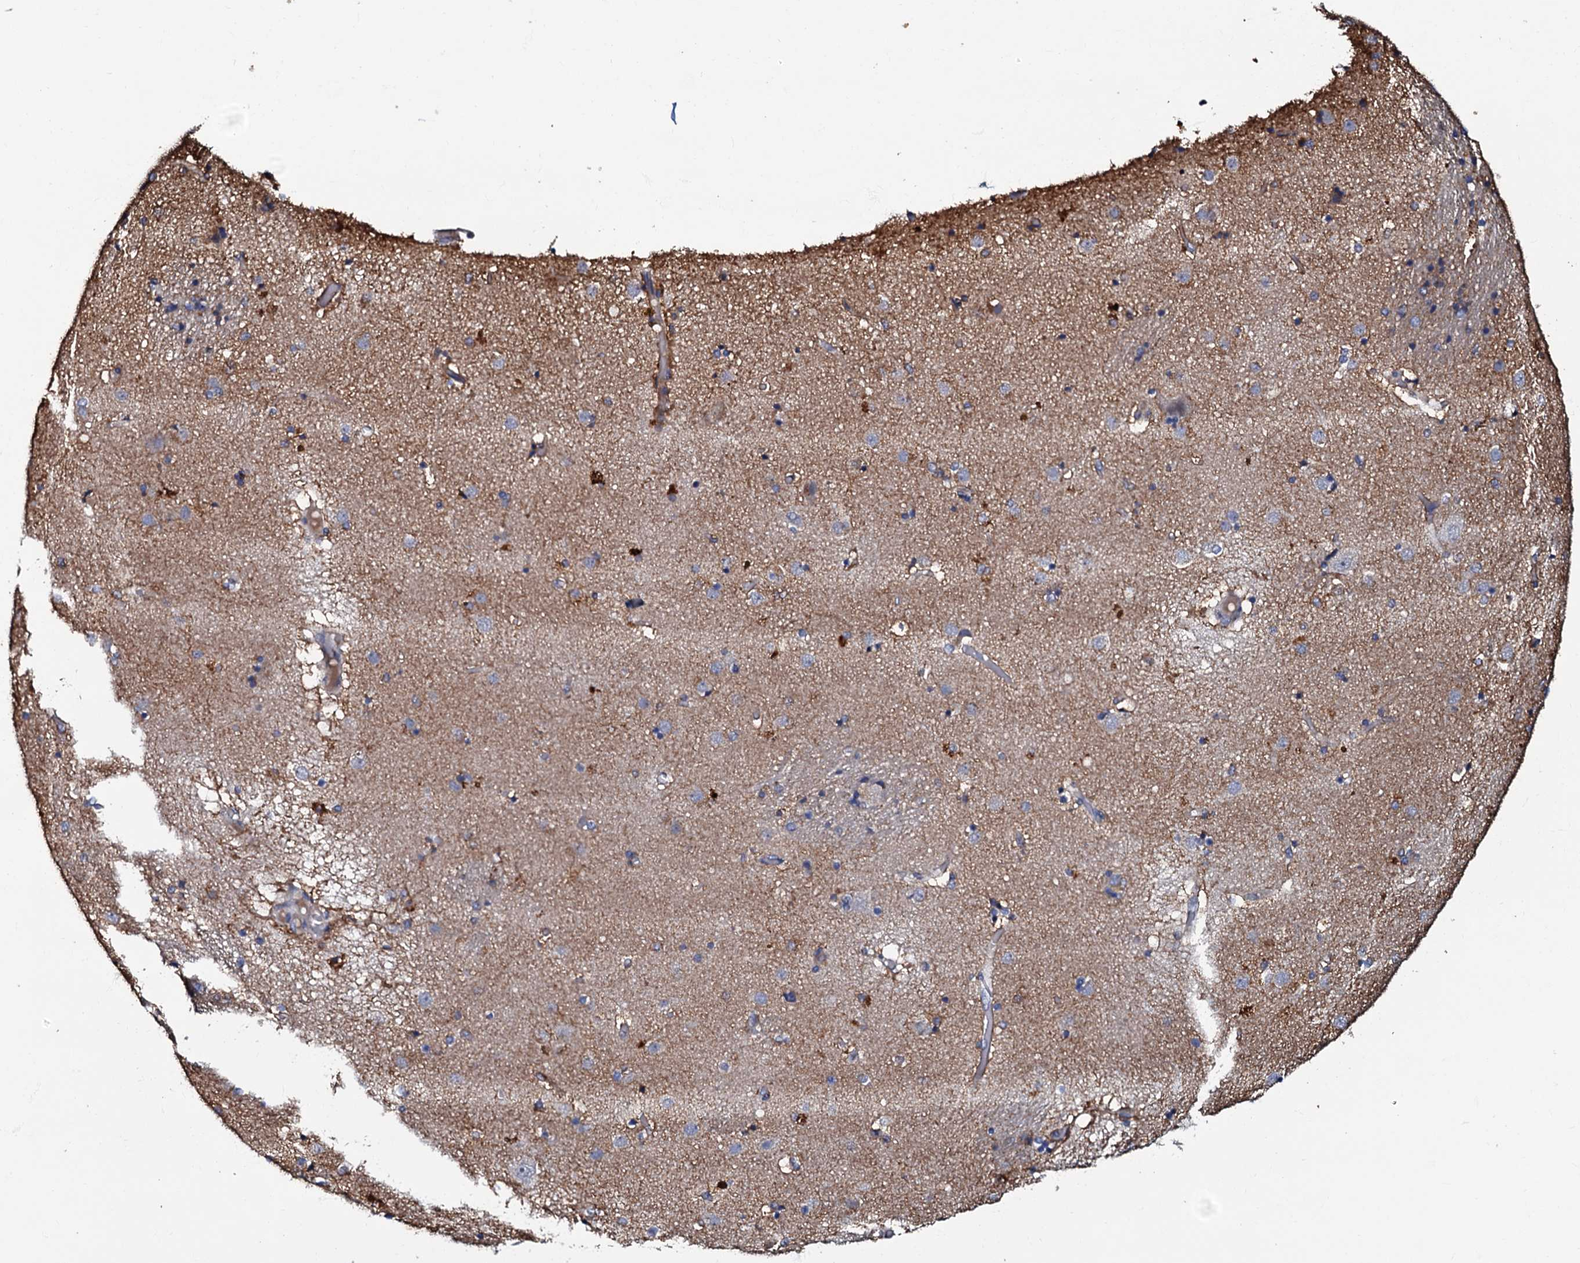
{"staining": {"intensity": "negative", "quantity": "none", "location": "none"}, "tissue": "caudate", "cell_type": "Glial cells", "image_type": "normal", "snomed": [{"axis": "morphology", "description": "Normal tissue, NOS"}, {"axis": "topography", "description": "Lateral ventricle wall"}], "caption": "Unremarkable caudate was stained to show a protein in brown. There is no significant expression in glial cells.", "gene": "CPNE2", "patient": {"sex": "male", "age": 70}}